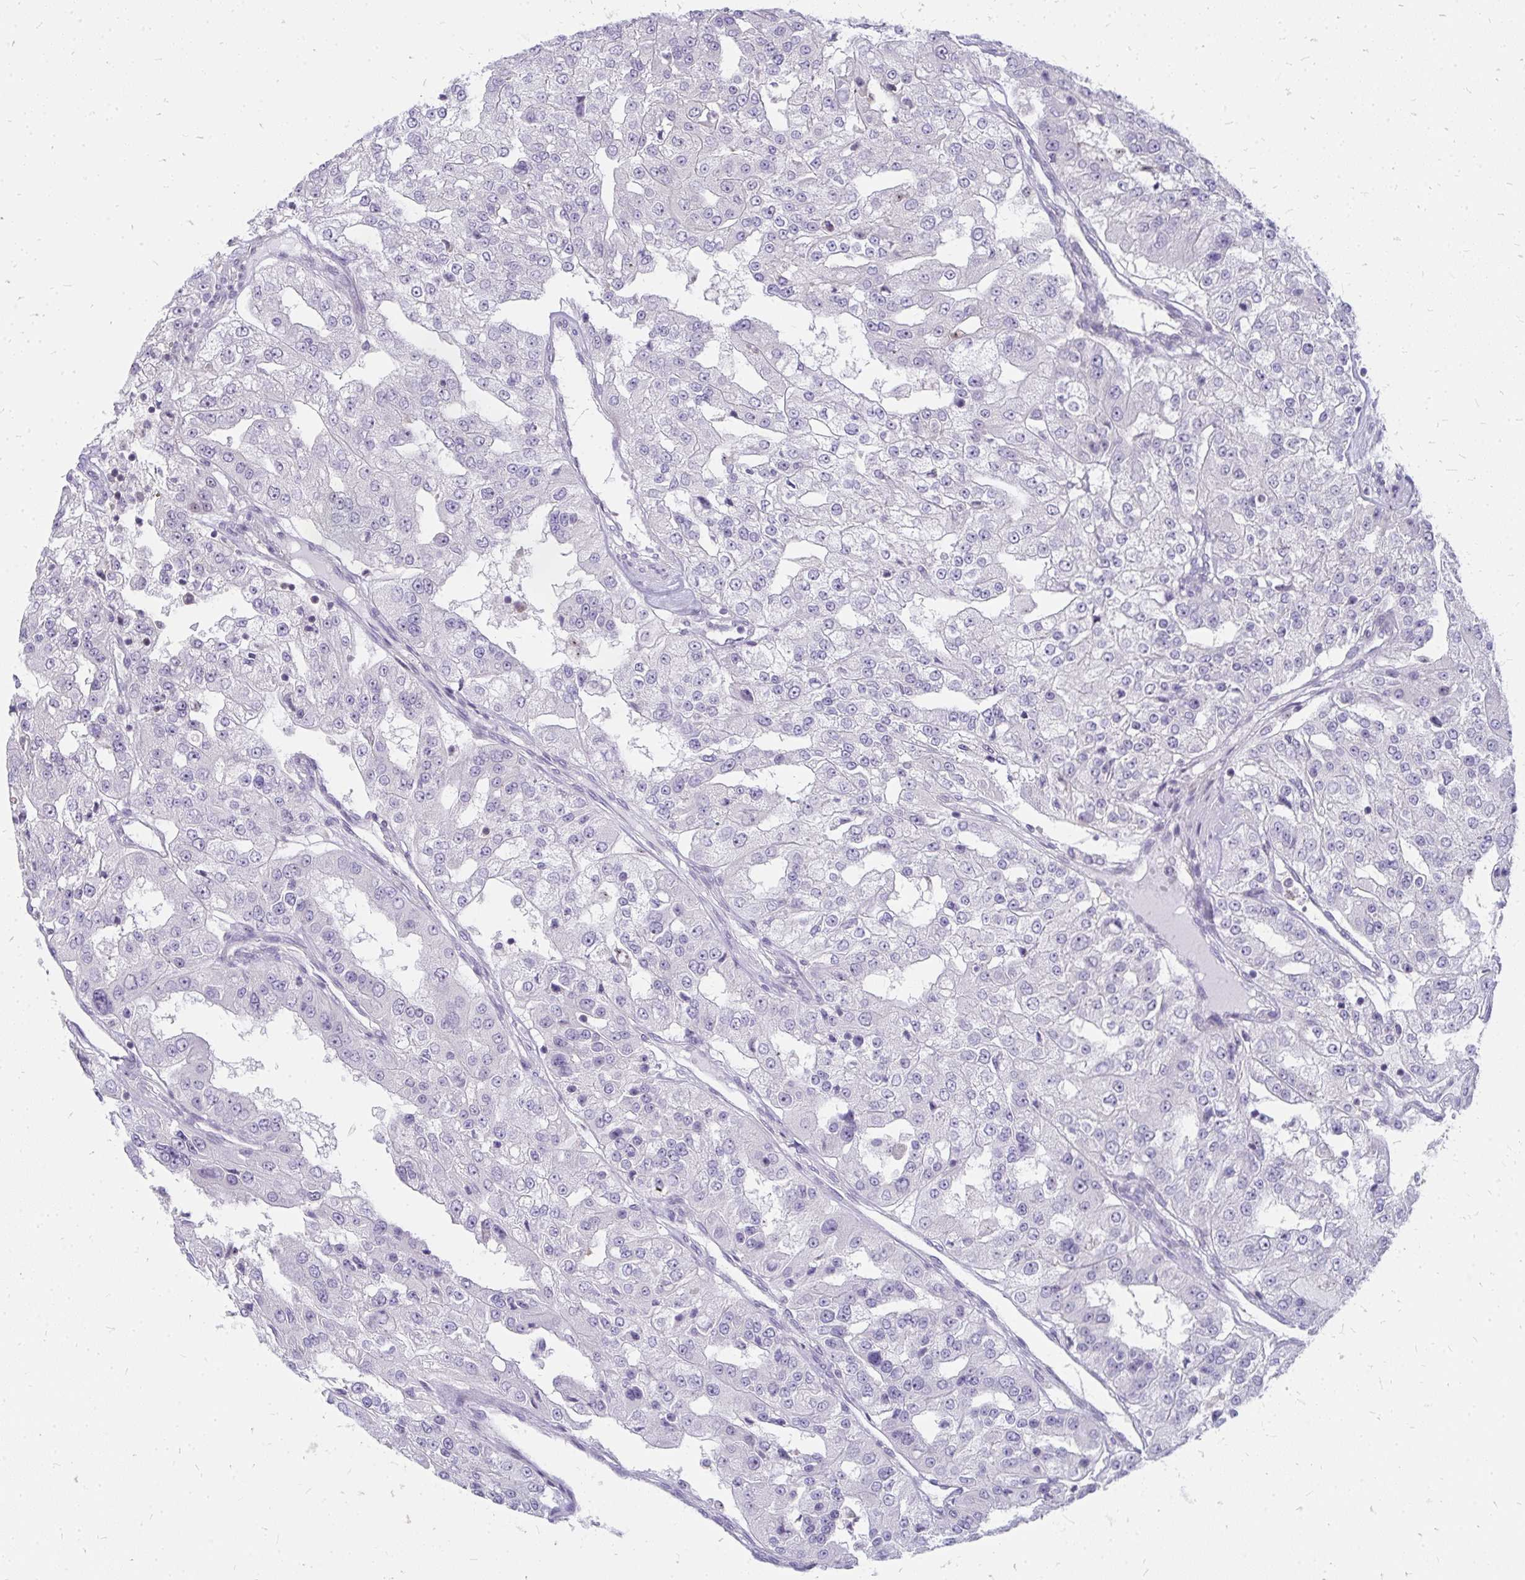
{"staining": {"intensity": "negative", "quantity": "none", "location": "none"}, "tissue": "renal cancer", "cell_type": "Tumor cells", "image_type": "cancer", "snomed": [{"axis": "morphology", "description": "Adenocarcinoma, NOS"}, {"axis": "topography", "description": "Kidney"}], "caption": "Immunohistochemical staining of human renal cancer reveals no significant expression in tumor cells.", "gene": "FAM9A", "patient": {"sex": "female", "age": 63}}